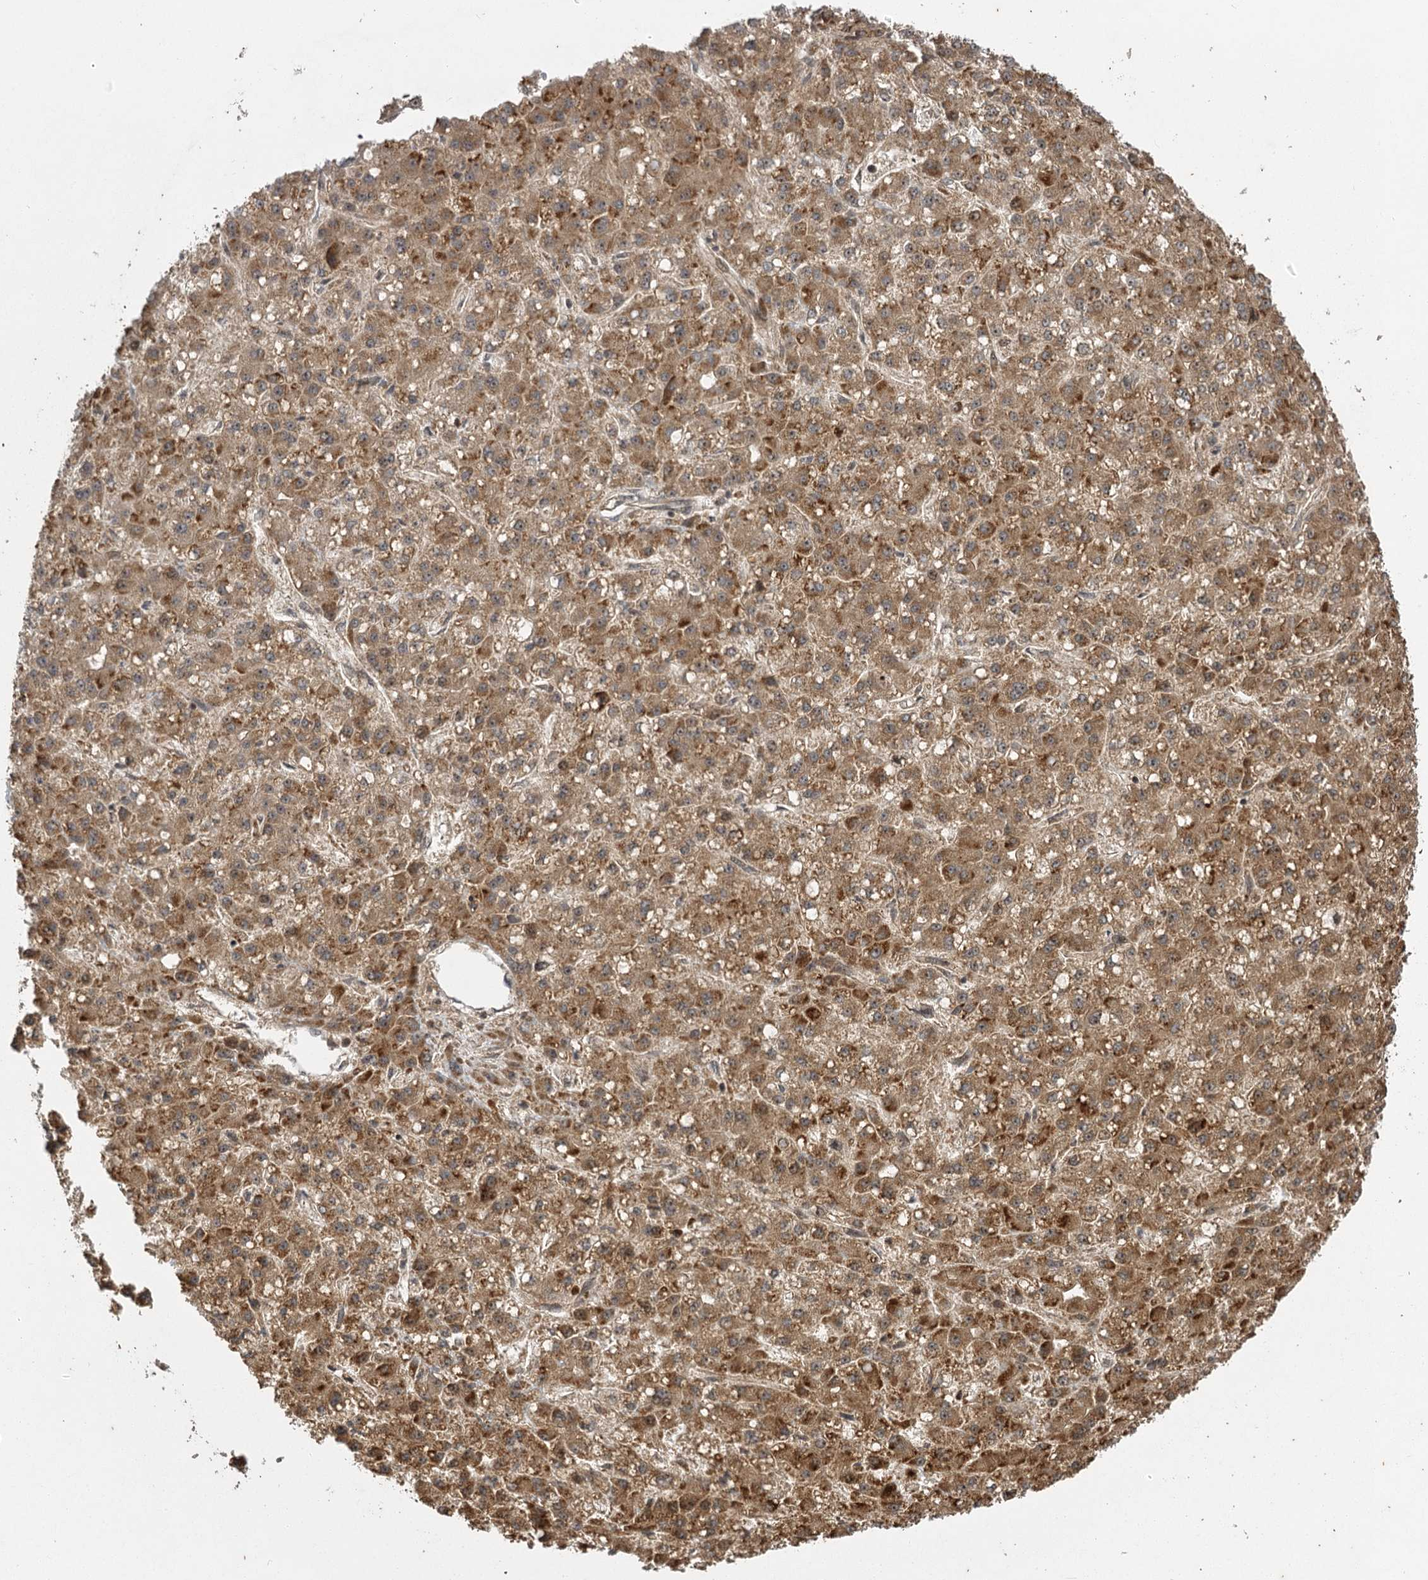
{"staining": {"intensity": "moderate", "quantity": ">75%", "location": "cytoplasmic/membranous"}, "tissue": "liver cancer", "cell_type": "Tumor cells", "image_type": "cancer", "snomed": [{"axis": "morphology", "description": "Carcinoma, Hepatocellular, NOS"}, {"axis": "topography", "description": "Liver"}], "caption": "Moderate cytoplasmic/membranous expression is identified in approximately >75% of tumor cells in hepatocellular carcinoma (liver). Using DAB (brown) and hematoxylin (blue) stains, captured at high magnification using brightfield microscopy.", "gene": "IL11RA", "patient": {"sex": "male", "age": 67}}